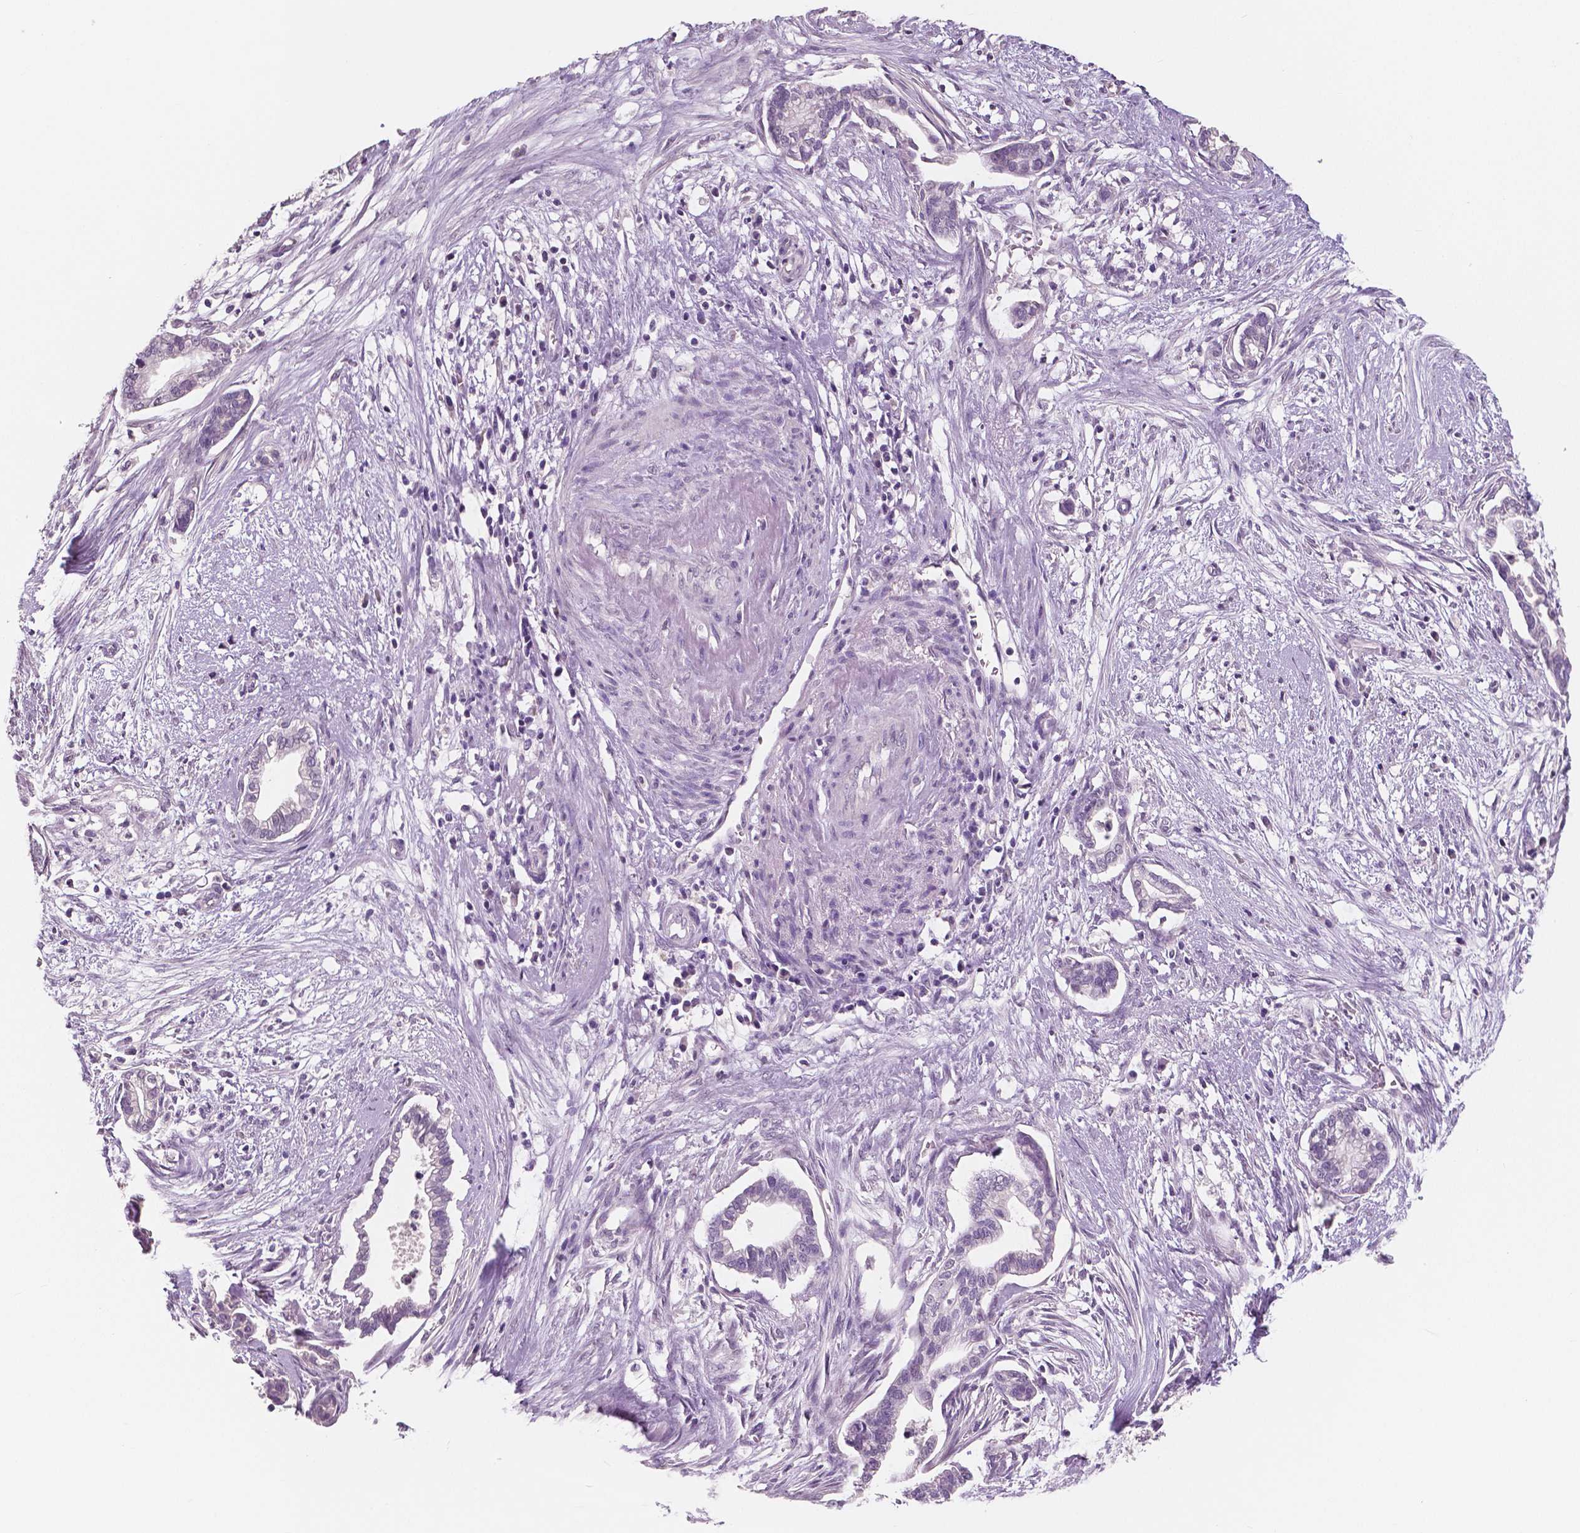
{"staining": {"intensity": "negative", "quantity": "none", "location": "none"}, "tissue": "cervical cancer", "cell_type": "Tumor cells", "image_type": "cancer", "snomed": [{"axis": "morphology", "description": "Adenocarcinoma, NOS"}, {"axis": "topography", "description": "Cervix"}], "caption": "Immunohistochemistry histopathology image of human cervical cancer (adenocarcinoma) stained for a protein (brown), which exhibits no staining in tumor cells.", "gene": "NECAB1", "patient": {"sex": "female", "age": 62}}